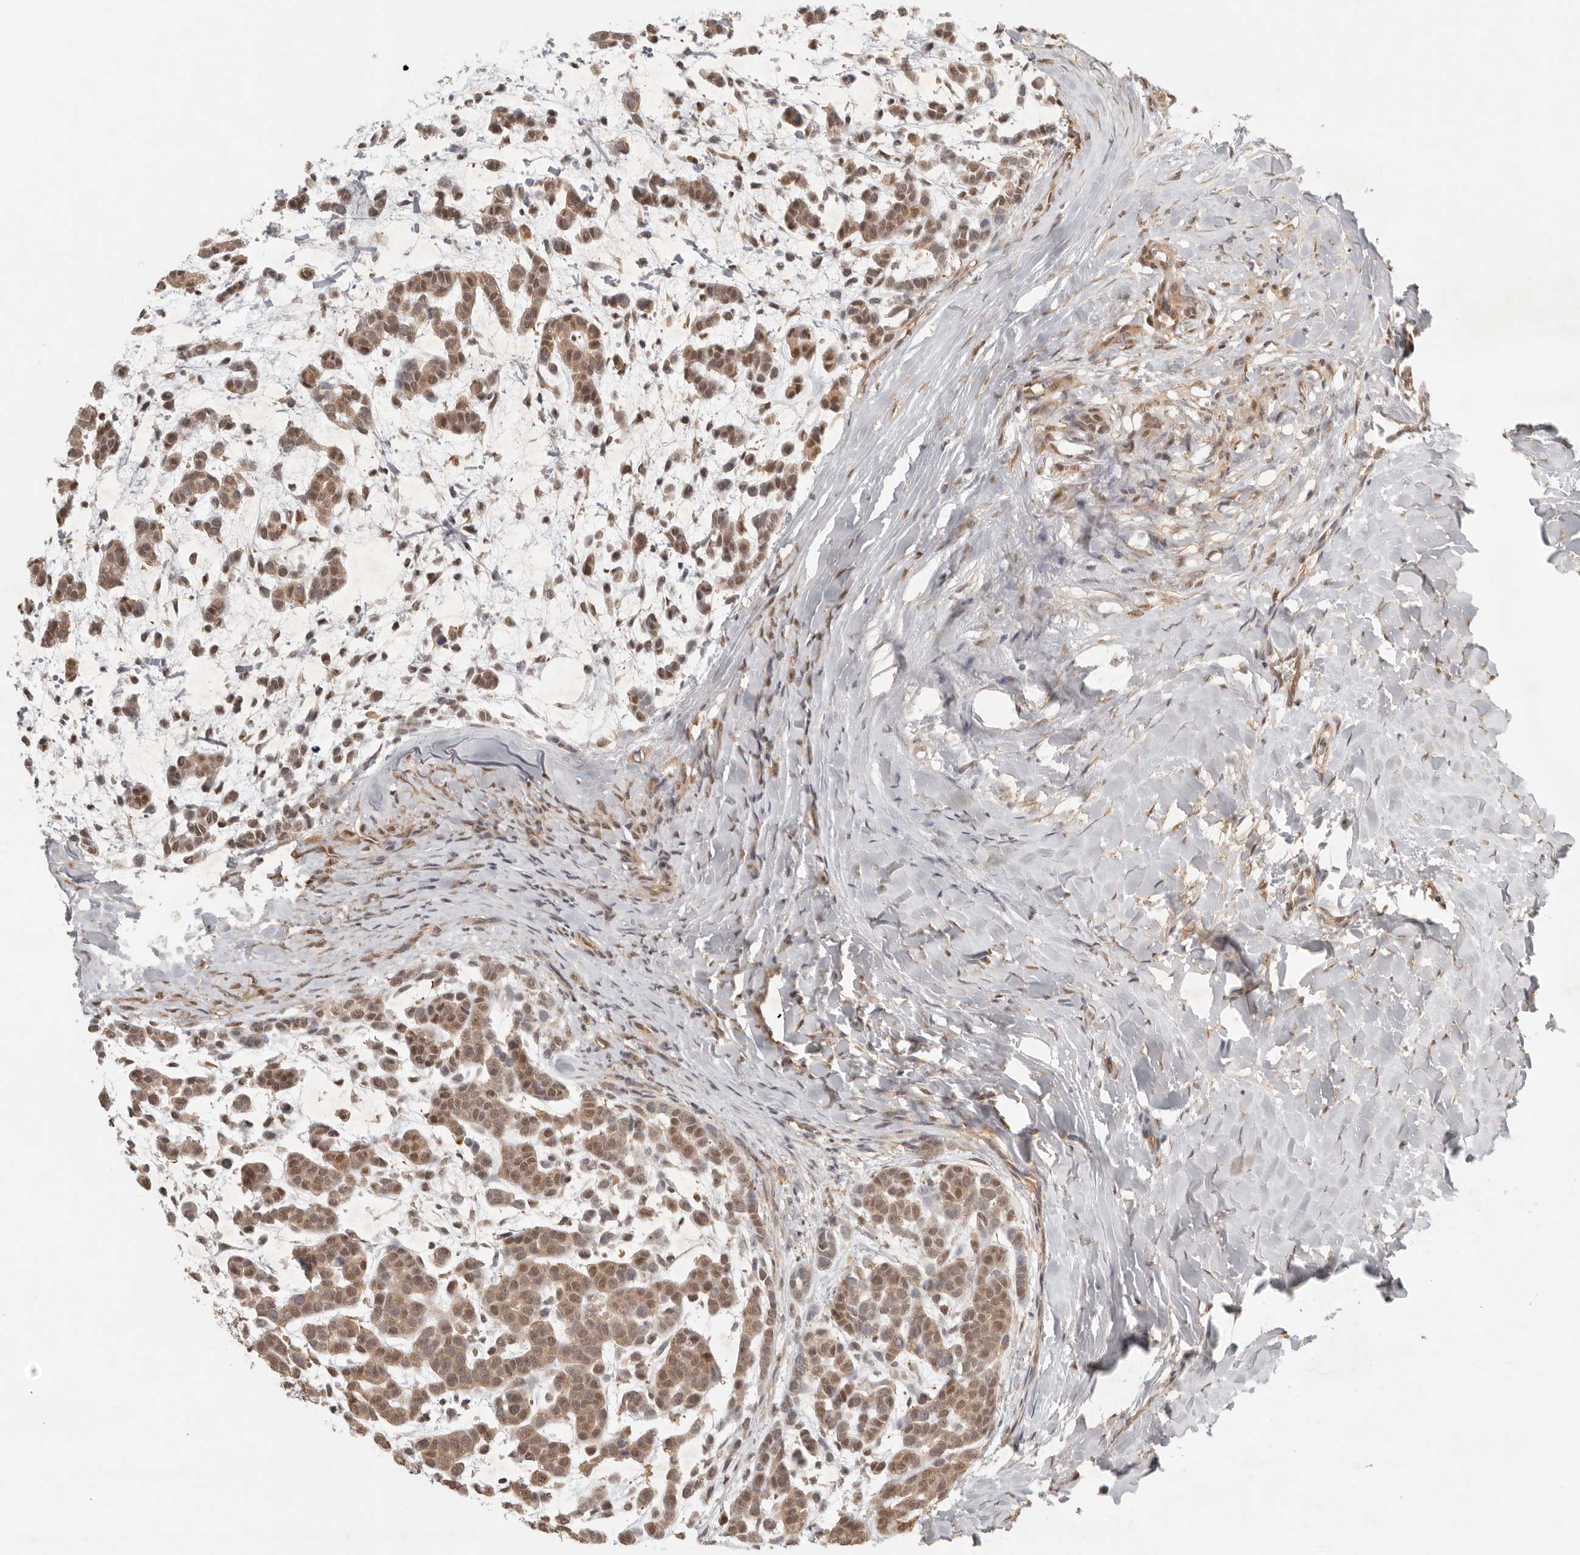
{"staining": {"intensity": "moderate", "quantity": ">75%", "location": "cytoplasmic/membranous,nuclear"}, "tissue": "head and neck cancer", "cell_type": "Tumor cells", "image_type": "cancer", "snomed": [{"axis": "morphology", "description": "Adenocarcinoma, NOS"}, {"axis": "morphology", "description": "Adenoma, NOS"}, {"axis": "topography", "description": "Head-Neck"}], "caption": "Immunohistochemical staining of human head and neck cancer (adenoma) reveals medium levels of moderate cytoplasmic/membranous and nuclear protein positivity in approximately >75% of tumor cells.", "gene": "PSMA5", "patient": {"sex": "female", "age": 55}}